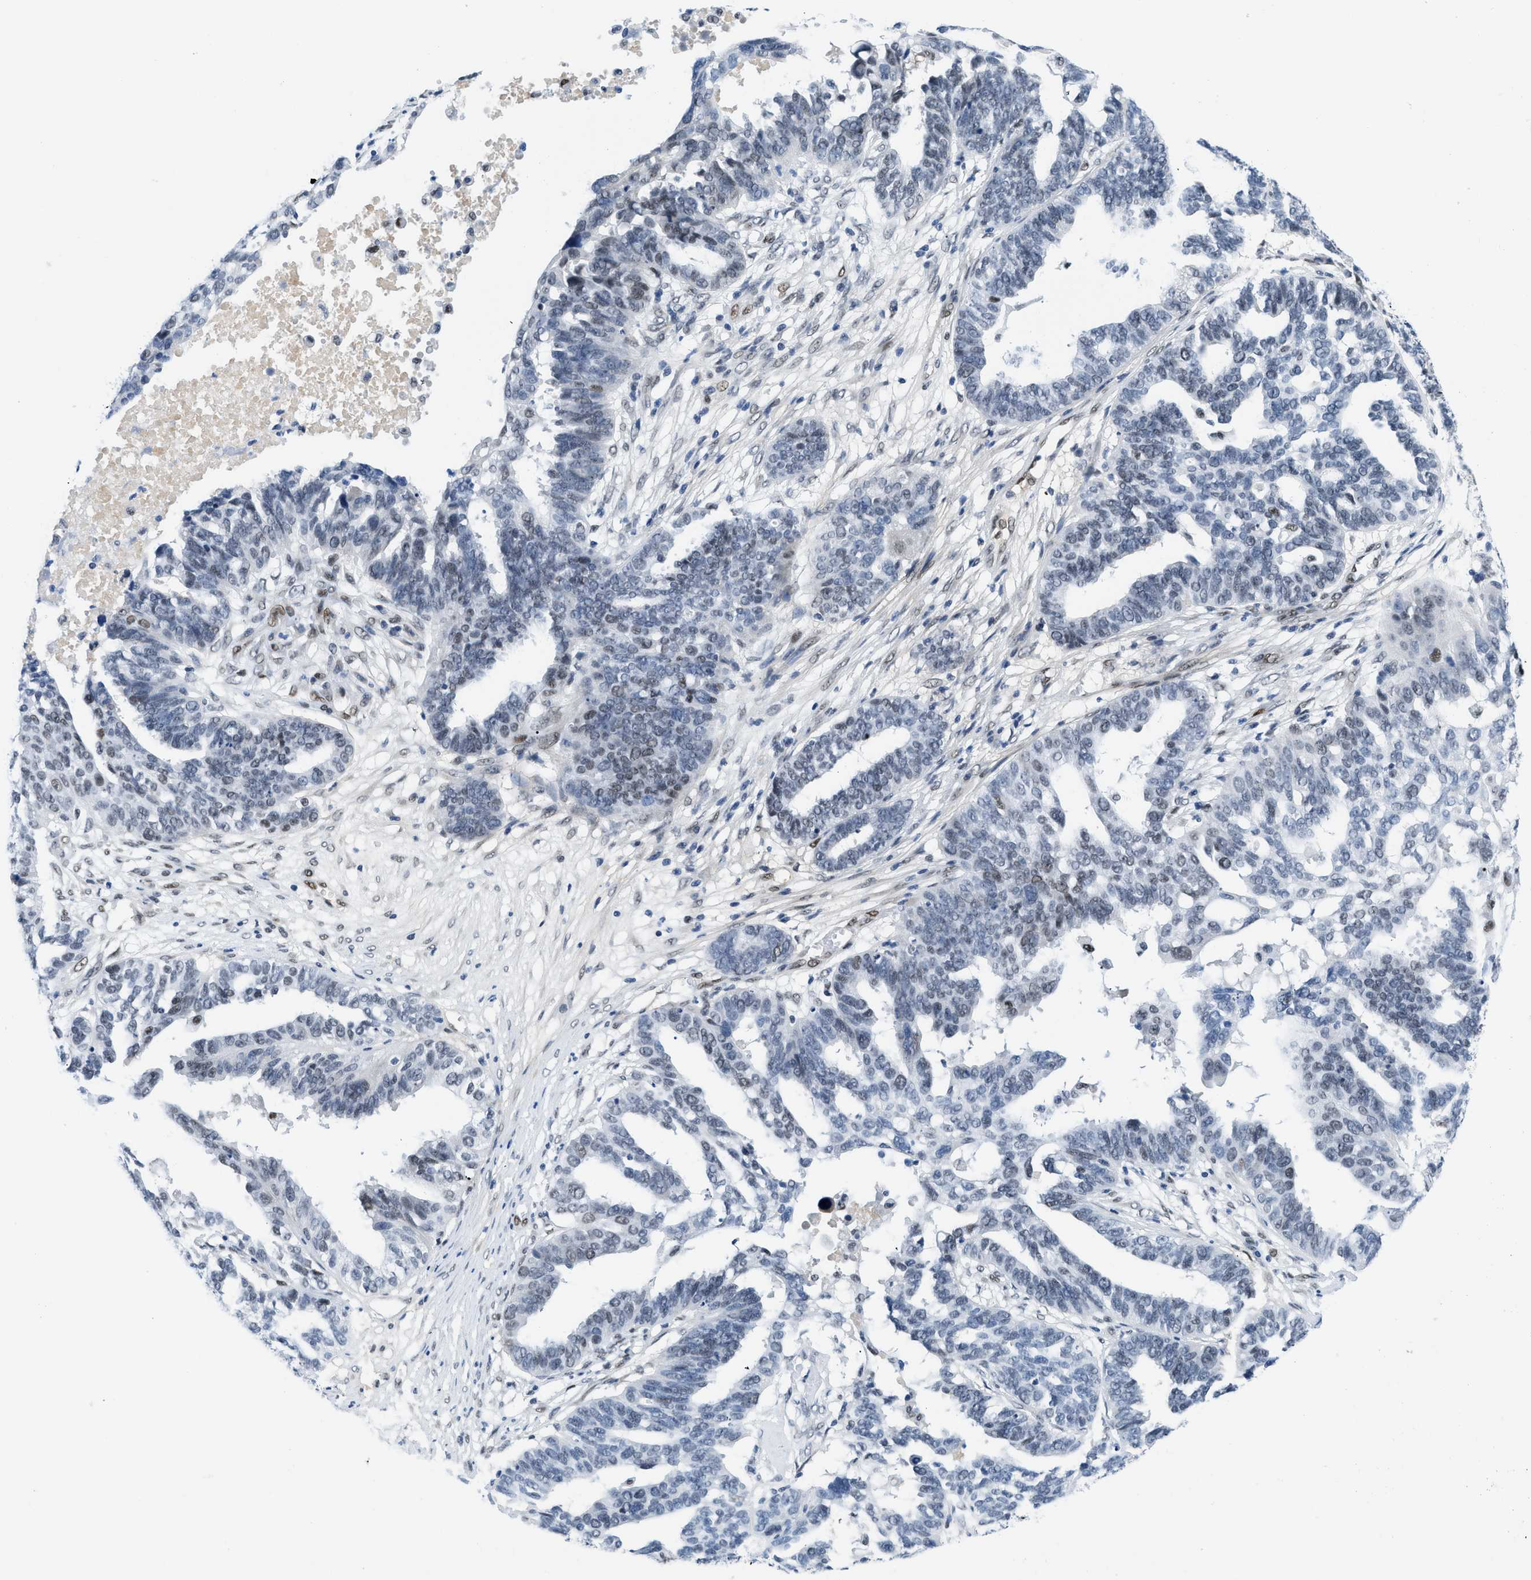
{"staining": {"intensity": "weak", "quantity": "<25%", "location": "nuclear"}, "tissue": "ovarian cancer", "cell_type": "Tumor cells", "image_type": "cancer", "snomed": [{"axis": "morphology", "description": "Cystadenocarcinoma, serous, NOS"}, {"axis": "topography", "description": "Ovary"}], "caption": "Tumor cells show no significant protein expression in serous cystadenocarcinoma (ovarian).", "gene": "SMARCAD1", "patient": {"sex": "female", "age": 59}}